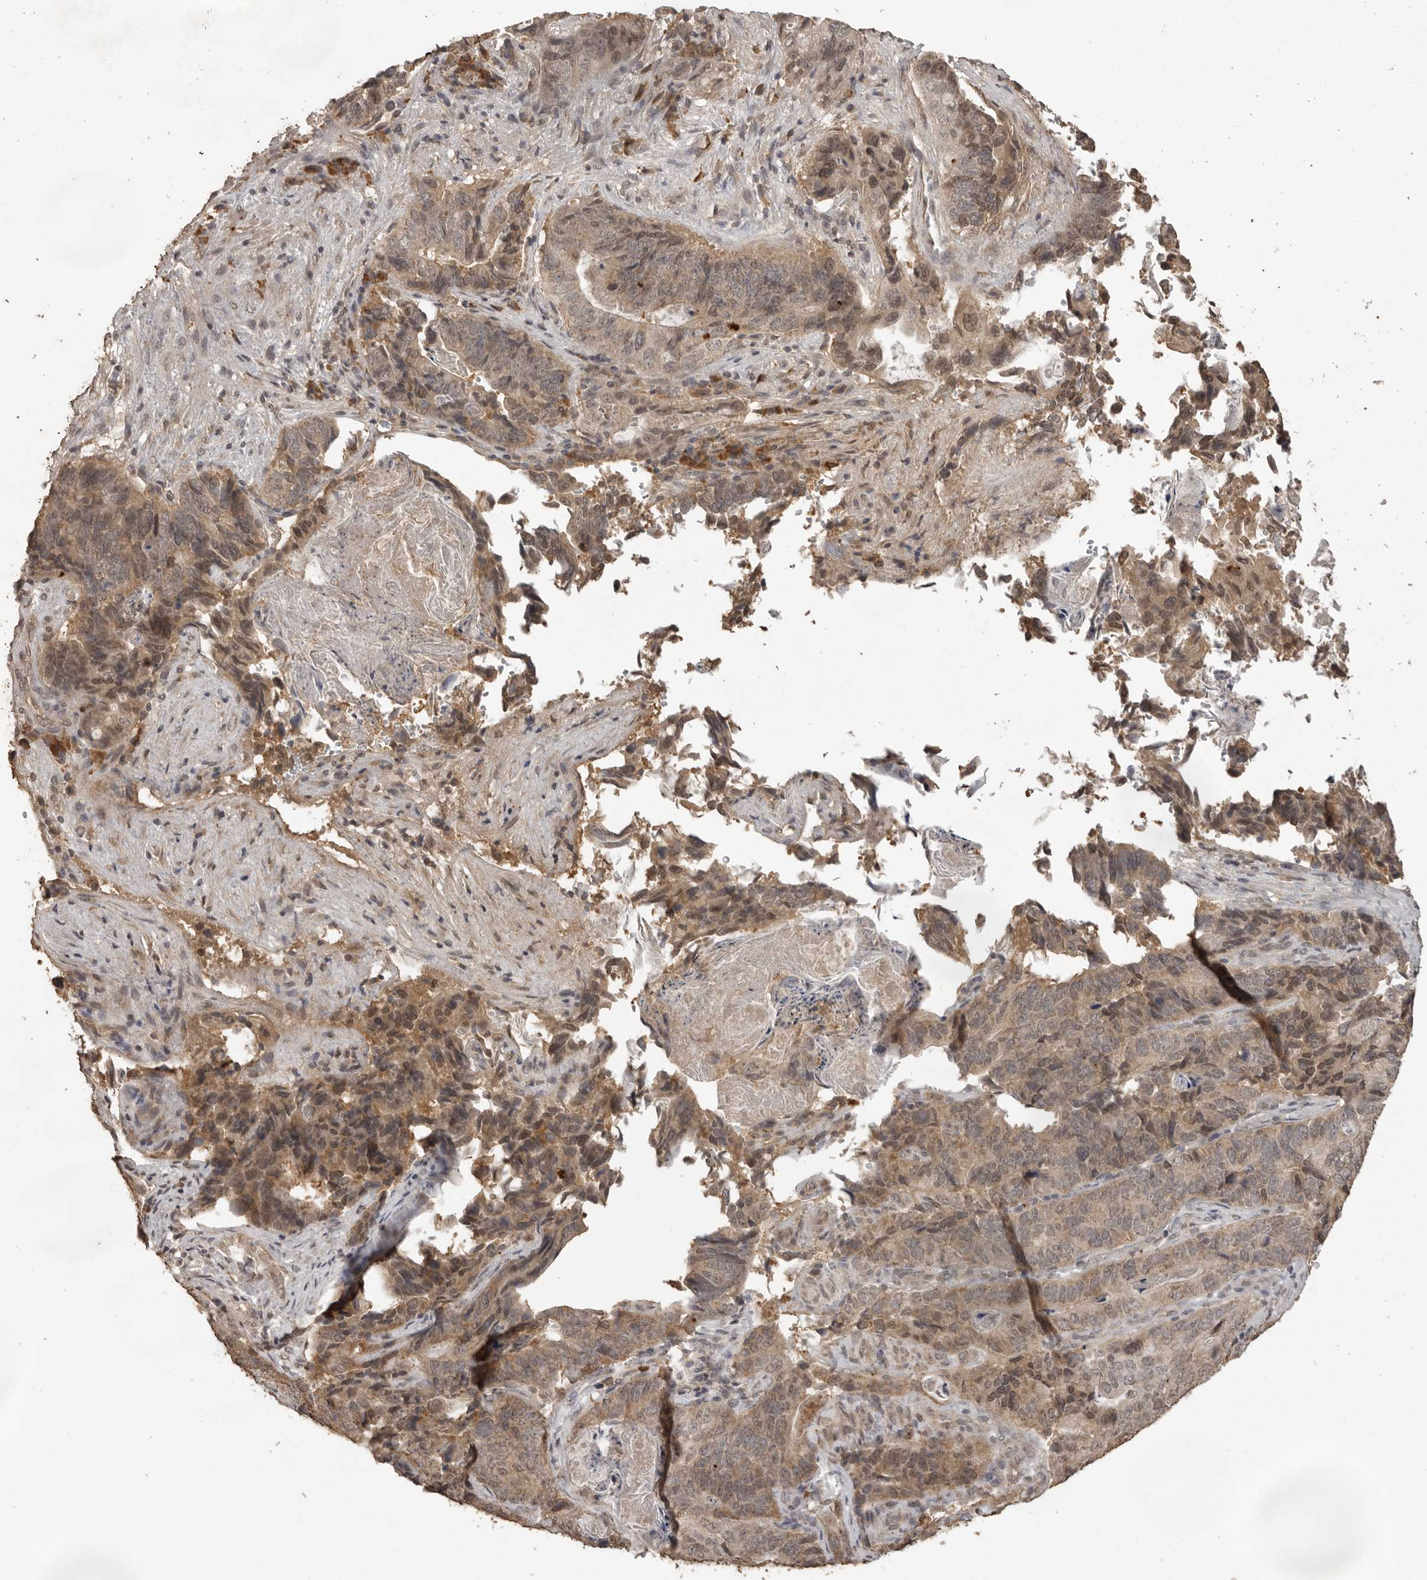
{"staining": {"intensity": "moderate", "quantity": ">75%", "location": "cytoplasmic/membranous"}, "tissue": "stomach cancer", "cell_type": "Tumor cells", "image_type": "cancer", "snomed": [{"axis": "morphology", "description": "Normal tissue, NOS"}, {"axis": "morphology", "description": "Adenocarcinoma, NOS"}, {"axis": "topography", "description": "Stomach"}], "caption": "Moderate cytoplasmic/membranous positivity for a protein is seen in approximately >75% of tumor cells of adenocarcinoma (stomach) using immunohistochemistry (IHC).", "gene": "CTF1", "patient": {"sex": "female", "age": 89}}